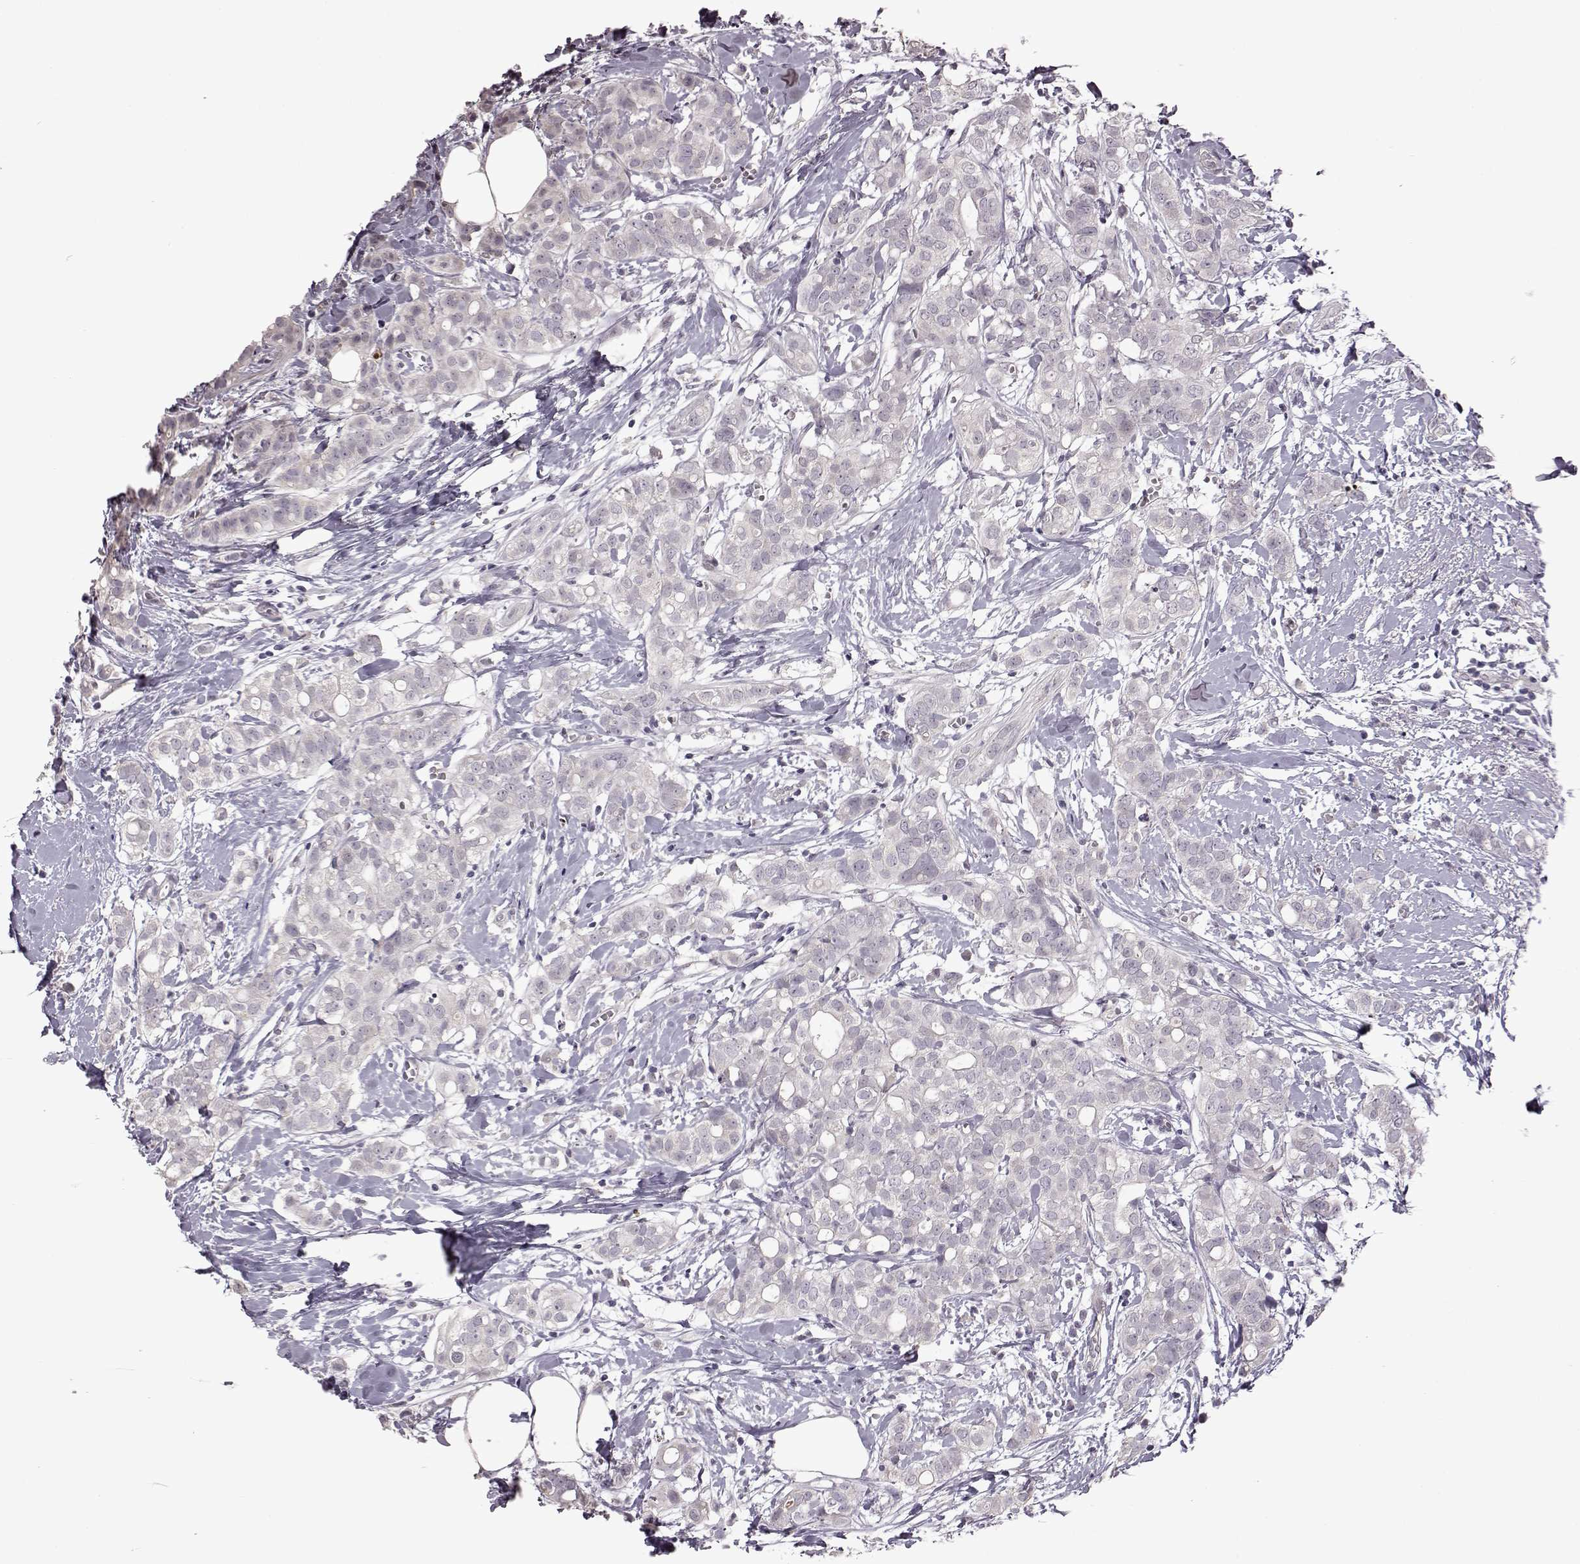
{"staining": {"intensity": "negative", "quantity": "none", "location": "none"}, "tissue": "breast cancer", "cell_type": "Tumor cells", "image_type": "cancer", "snomed": [{"axis": "morphology", "description": "Duct carcinoma"}, {"axis": "topography", "description": "Breast"}], "caption": "Tumor cells are negative for protein expression in human breast intraductal carcinoma.", "gene": "GAL", "patient": {"sex": "female", "age": 40}}